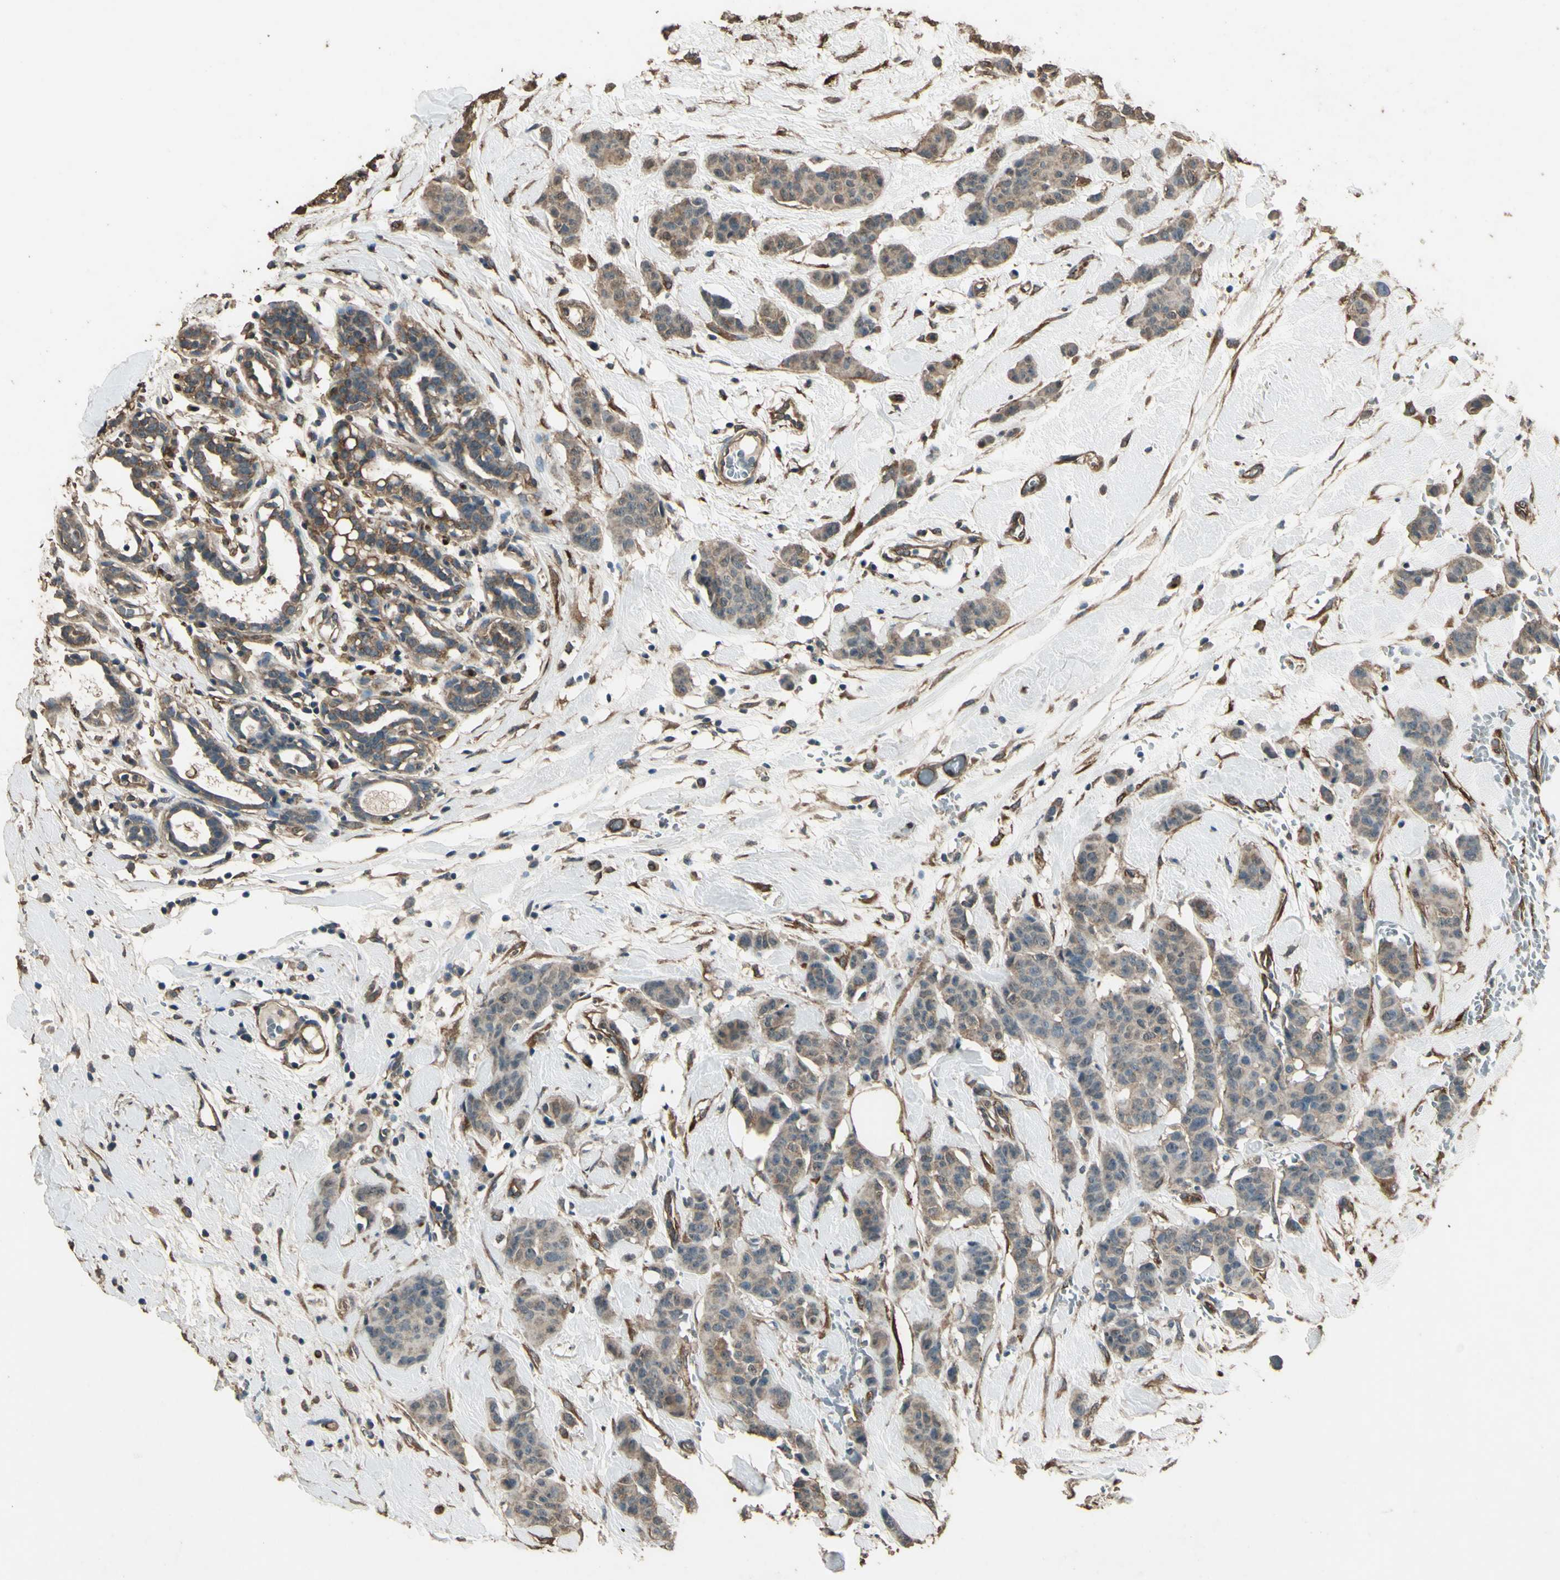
{"staining": {"intensity": "weak", "quantity": ">75%", "location": "cytoplasmic/membranous"}, "tissue": "breast cancer", "cell_type": "Tumor cells", "image_type": "cancer", "snomed": [{"axis": "morphology", "description": "Normal tissue, NOS"}, {"axis": "morphology", "description": "Duct carcinoma"}, {"axis": "topography", "description": "Breast"}], "caption": "A high-resolution photomicrograph shows immunohistochemistry (IHC) staining of breast cancer, which displays weak cytoplasmic/membranous positivity in approximately >75% of tumor cells. (DAB = brown stain, brightfield microscopy at high magnification).", "gene": "TSPO", "patient": {"sex": "female", "age": 40}}